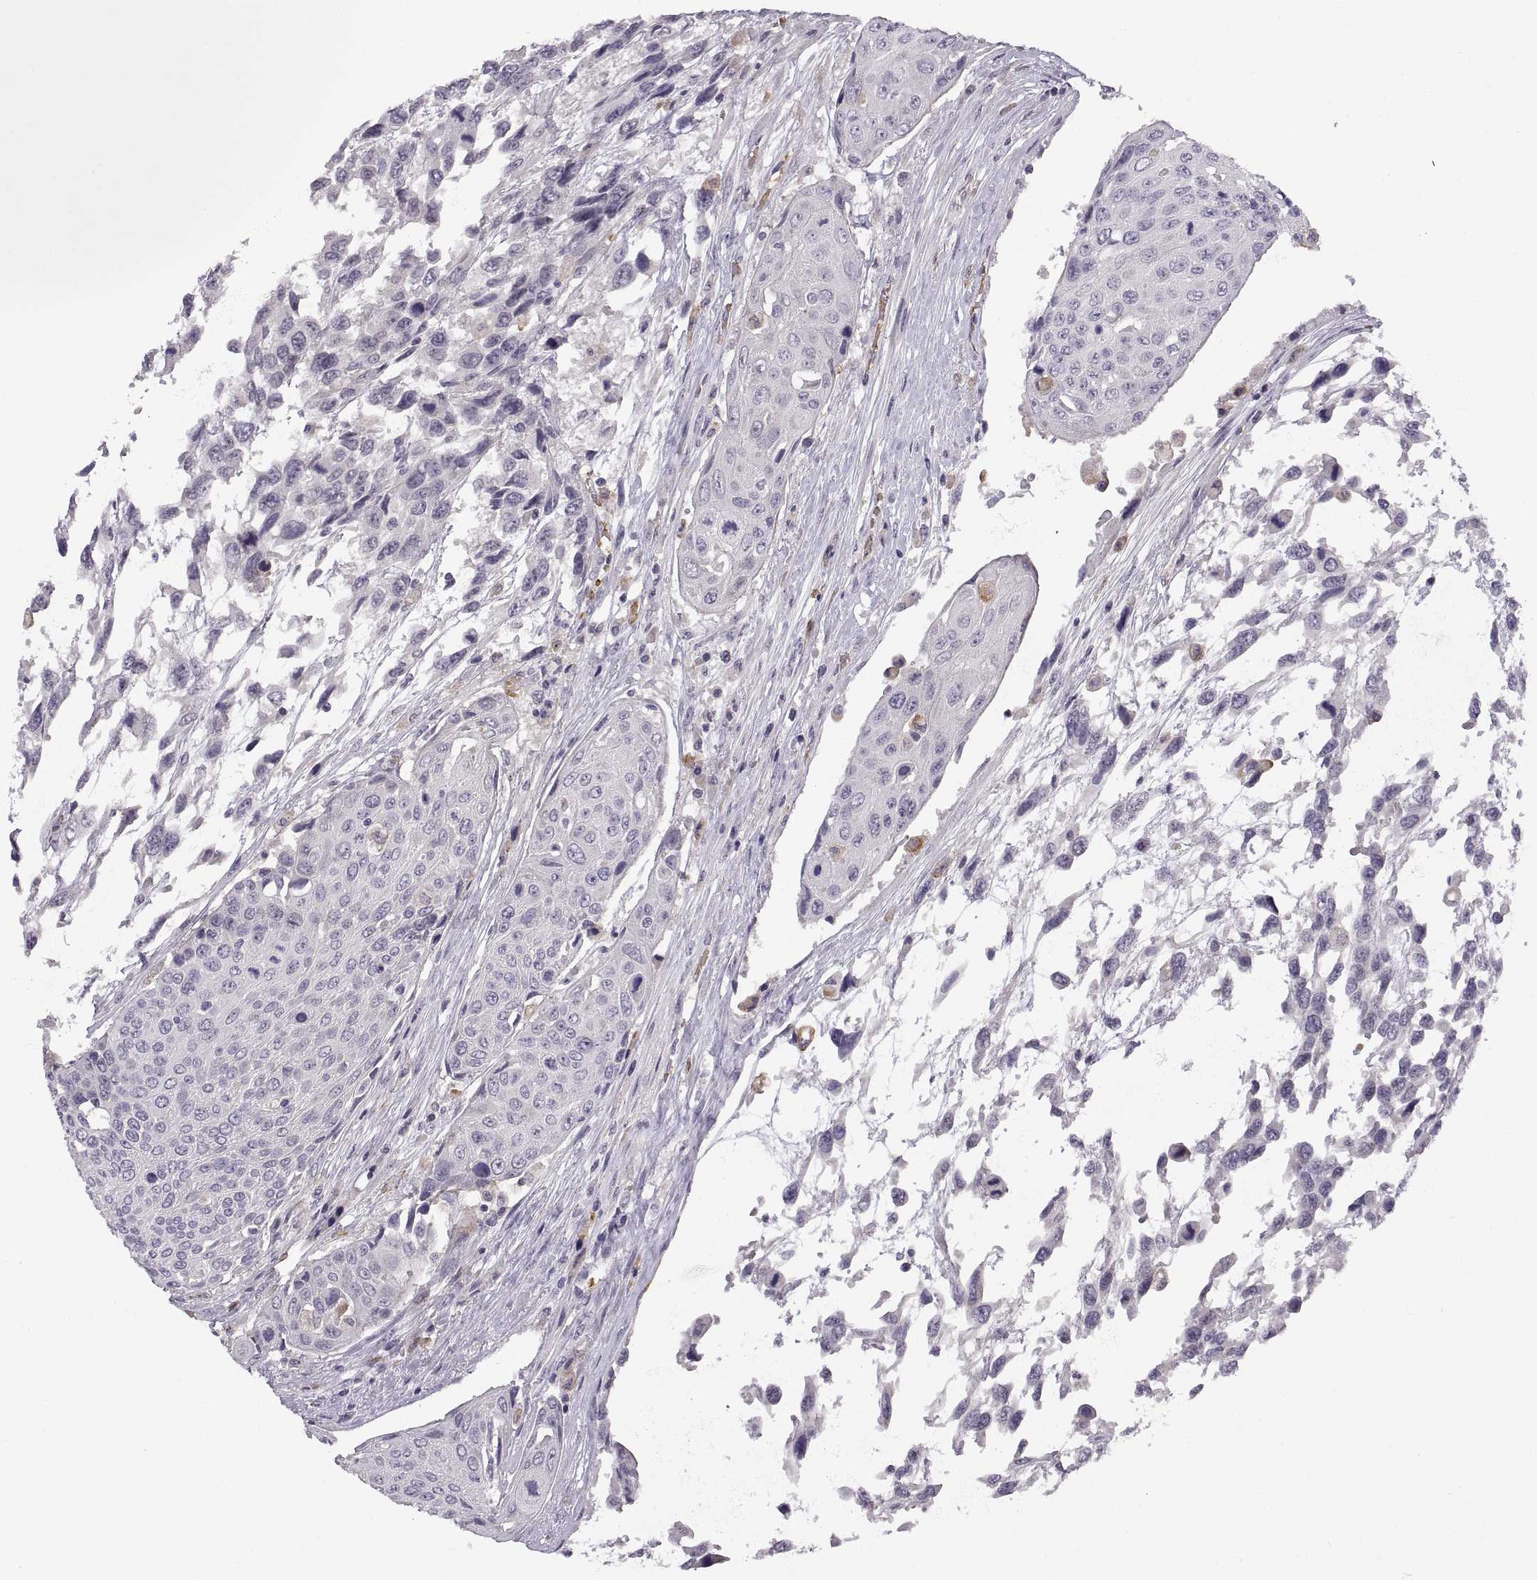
{"staining": {"intensity": "negative", "quantity": "none", "location": "none"}, "tissue": "urothelial cancer", "cell_type": "Tumor cells", "image_type": "cancer", "snomed": [{"axis": "morphology", "description": "Urothelial carcinoma, High grade"}, {"axis": "topography", "description": "Urinary bladder"}], "caption": "Urothelial carcinoma (high-grade) stained for a protein using immunohistochemistry (IHC) exhibits no expression tumor cells.", "gene": "MEIOC", "patient": {"sex": "female", "age": 70}}